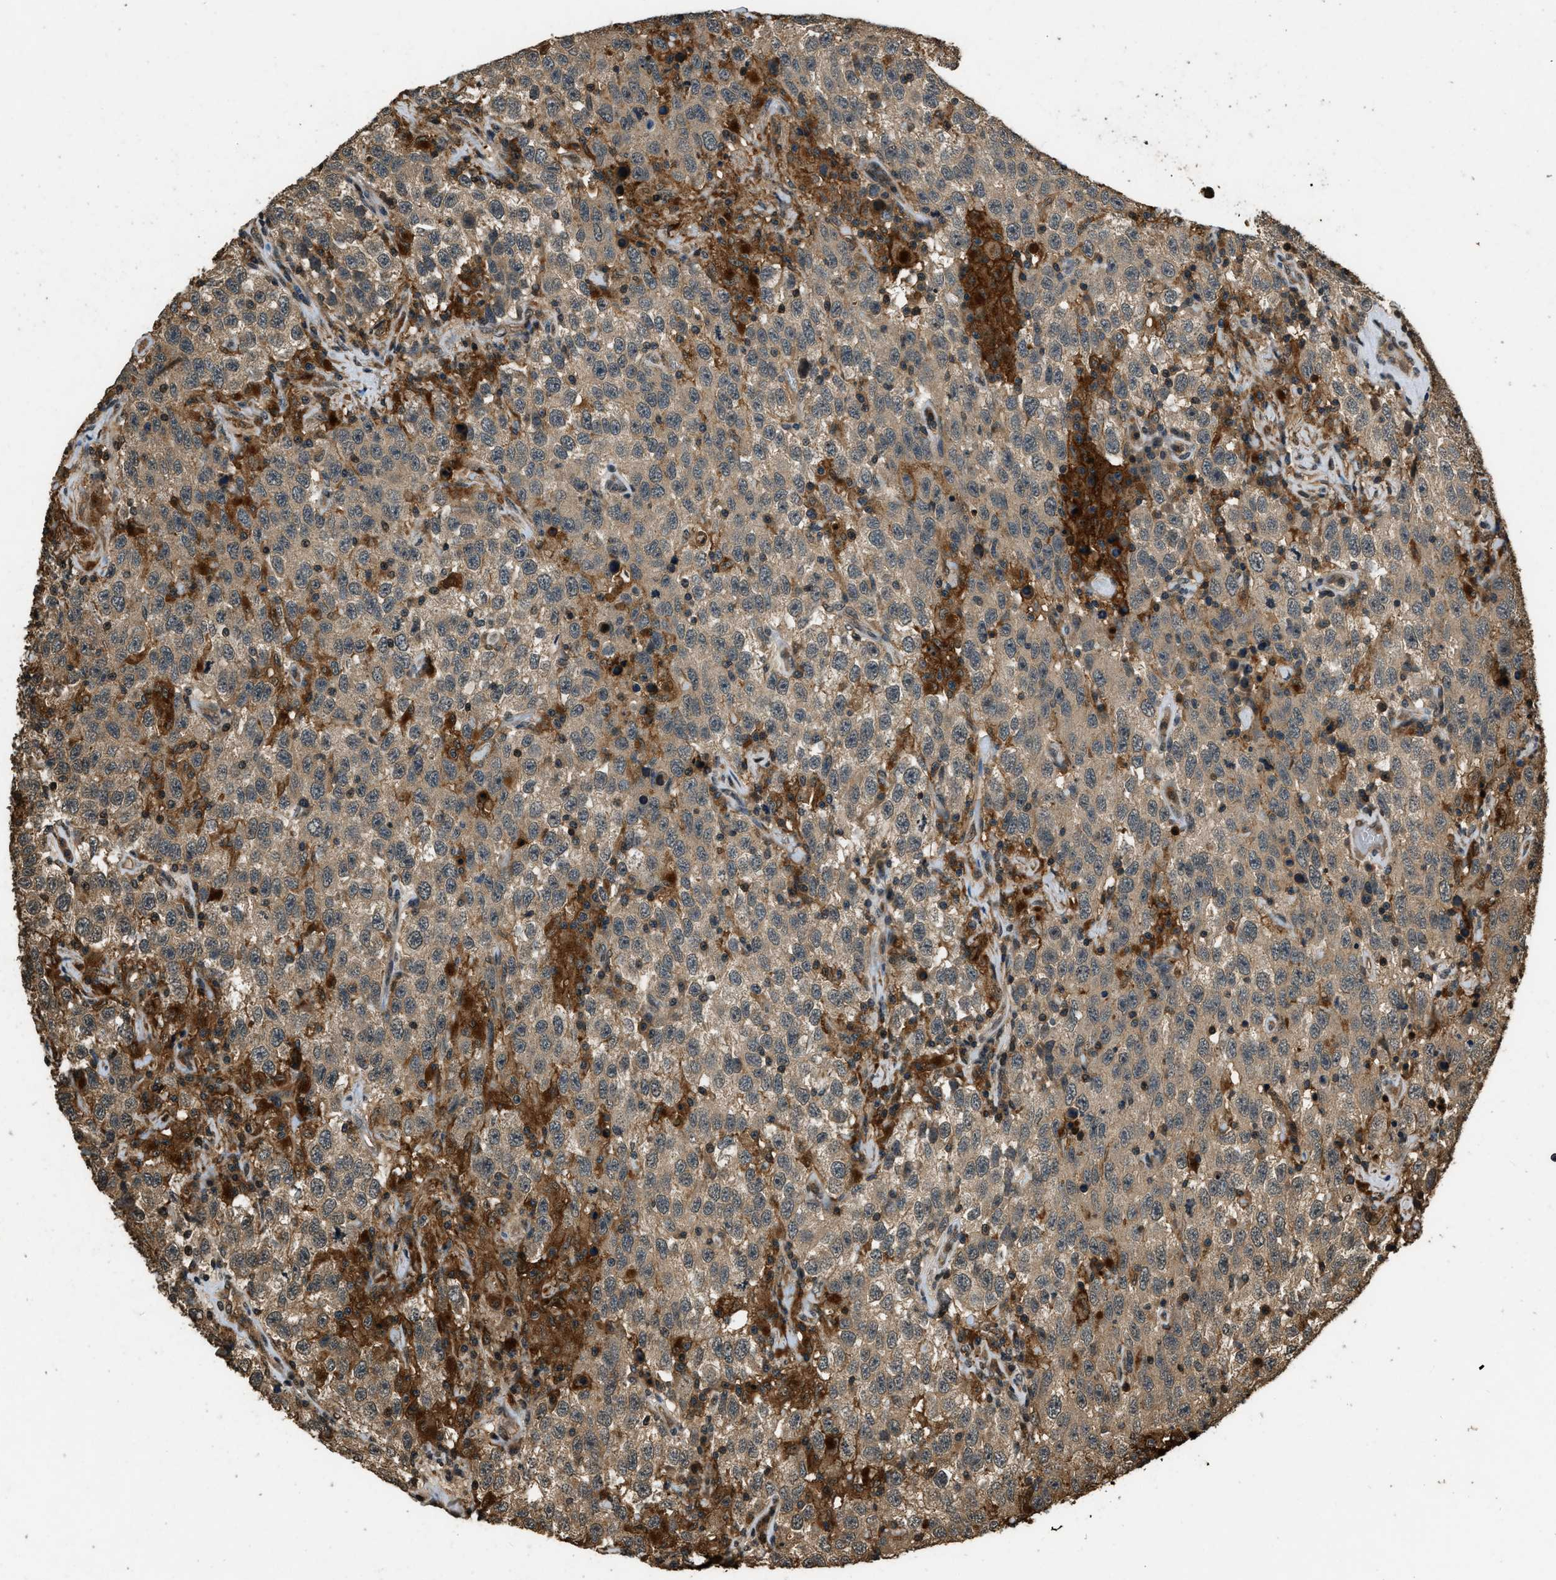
{"staining": {"intensity": "moderate", "quantity": ">75%", "location": "cytoplasmic/membranous"}, "tissue": "testis cancer", "cell_type": "Tumor cells", "image_type": "cancer", "snomed": [{"axis": "morphology", "description": "Seminoma, NOS"}, {"axis": "topography", "description": "Testis"}], "caption": "Protein expression analysis of seminoma (testis) exhibits moderate cytoplasmic/membranous staining in about >75% of tumor cells.", "gene": "RAP2A", "patient": {"sex": "male", "age": 41}}